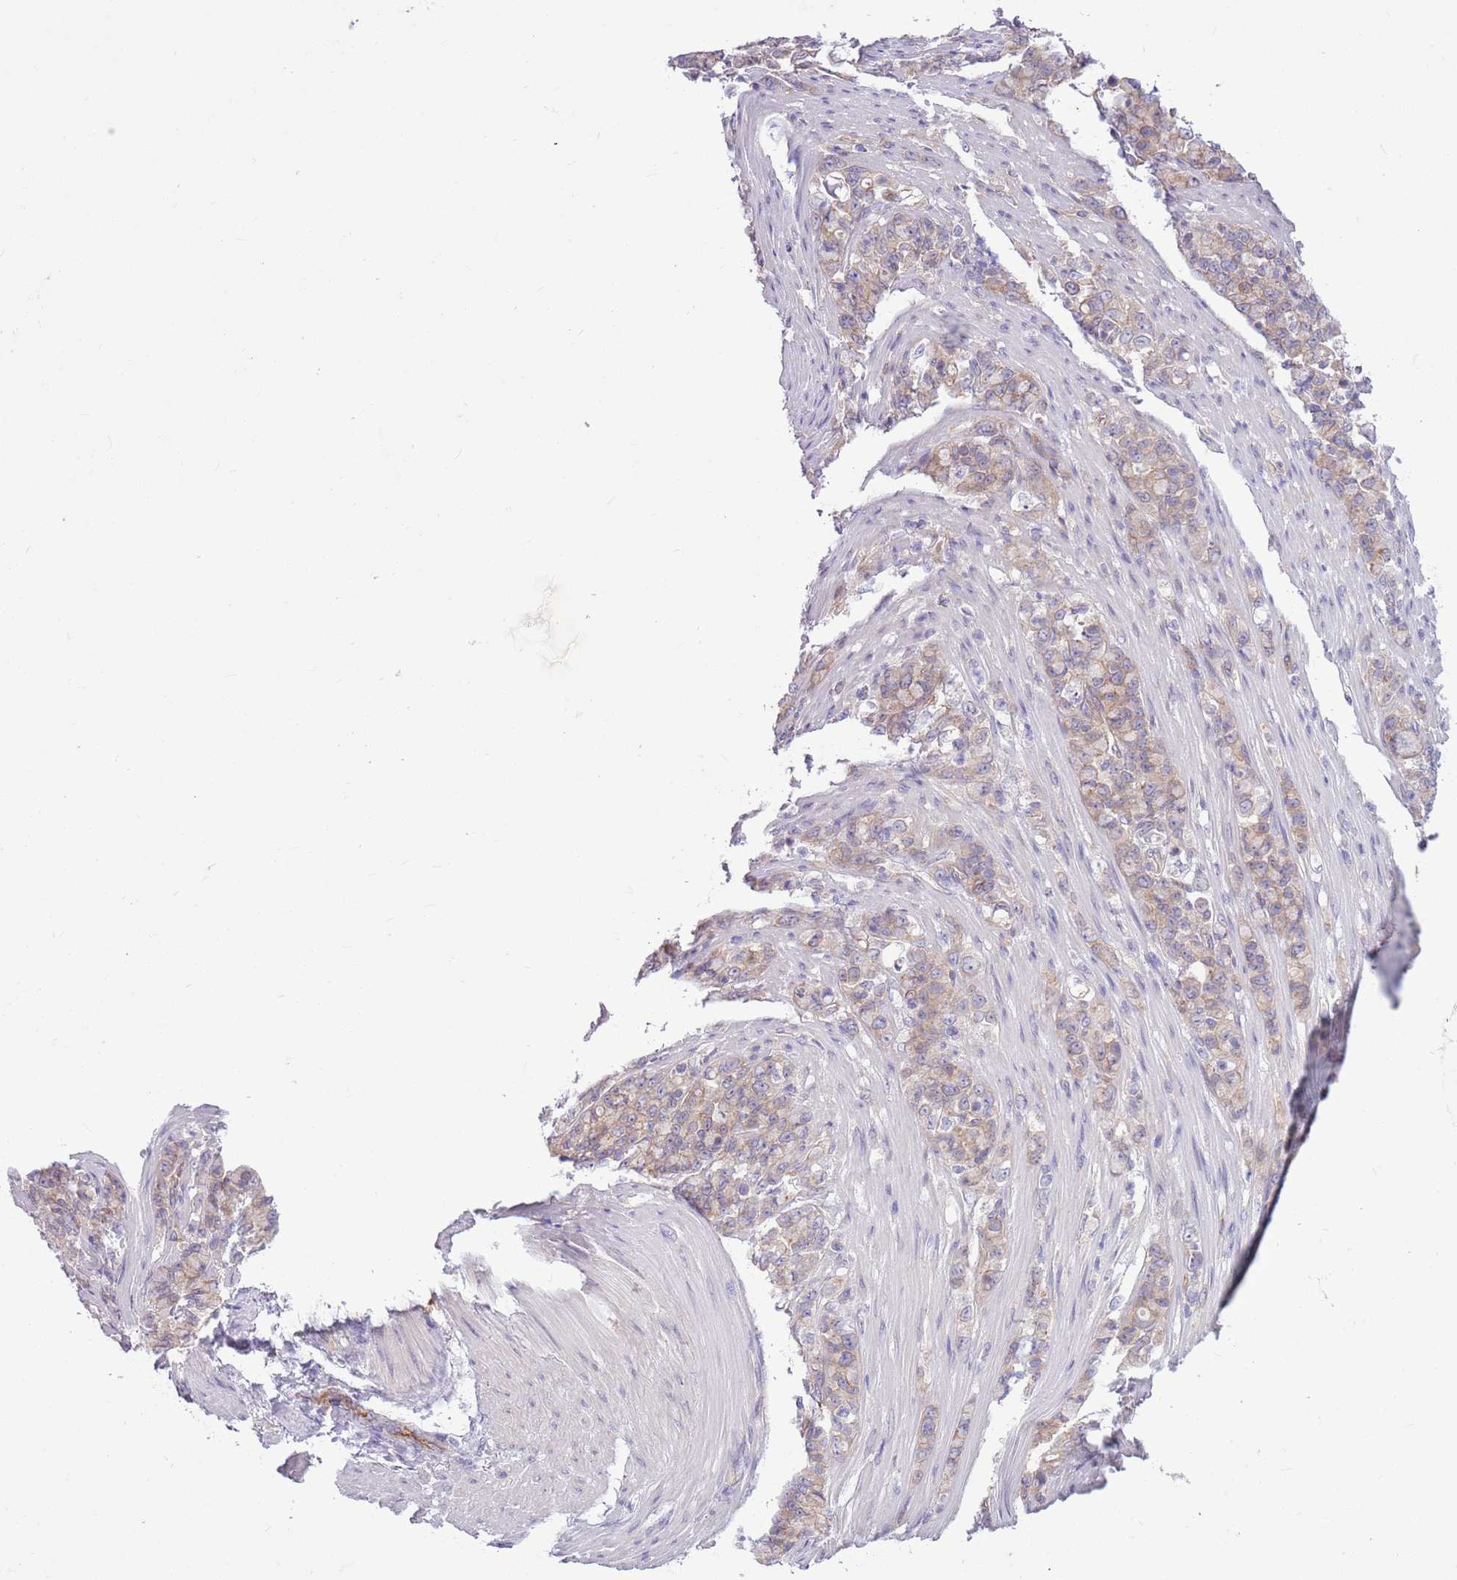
{"staining": {"intensity": "weak", "quantity": ">75%", "location": "cytoplasmic/membranous"}, "tissue": "stomach cancer", "cell_type": "Tumor cells", "image_type": "cancer", "snomed": [{"axis": "morphology", "description": "Normal tissue, NOS"}, {"axis": "morphology", "description": "Adenocarcinoma, NOS"}, {"axis": "topography", "description": "Stomach"}], "caption": "Human stomach adenocarcinoma stained with a brown dye displays weak cytoplasmic/membranous positive expression in about >75% of tumor cells.", "gene": "PARP8", "patient": {"sex": "female", "age": 79}}